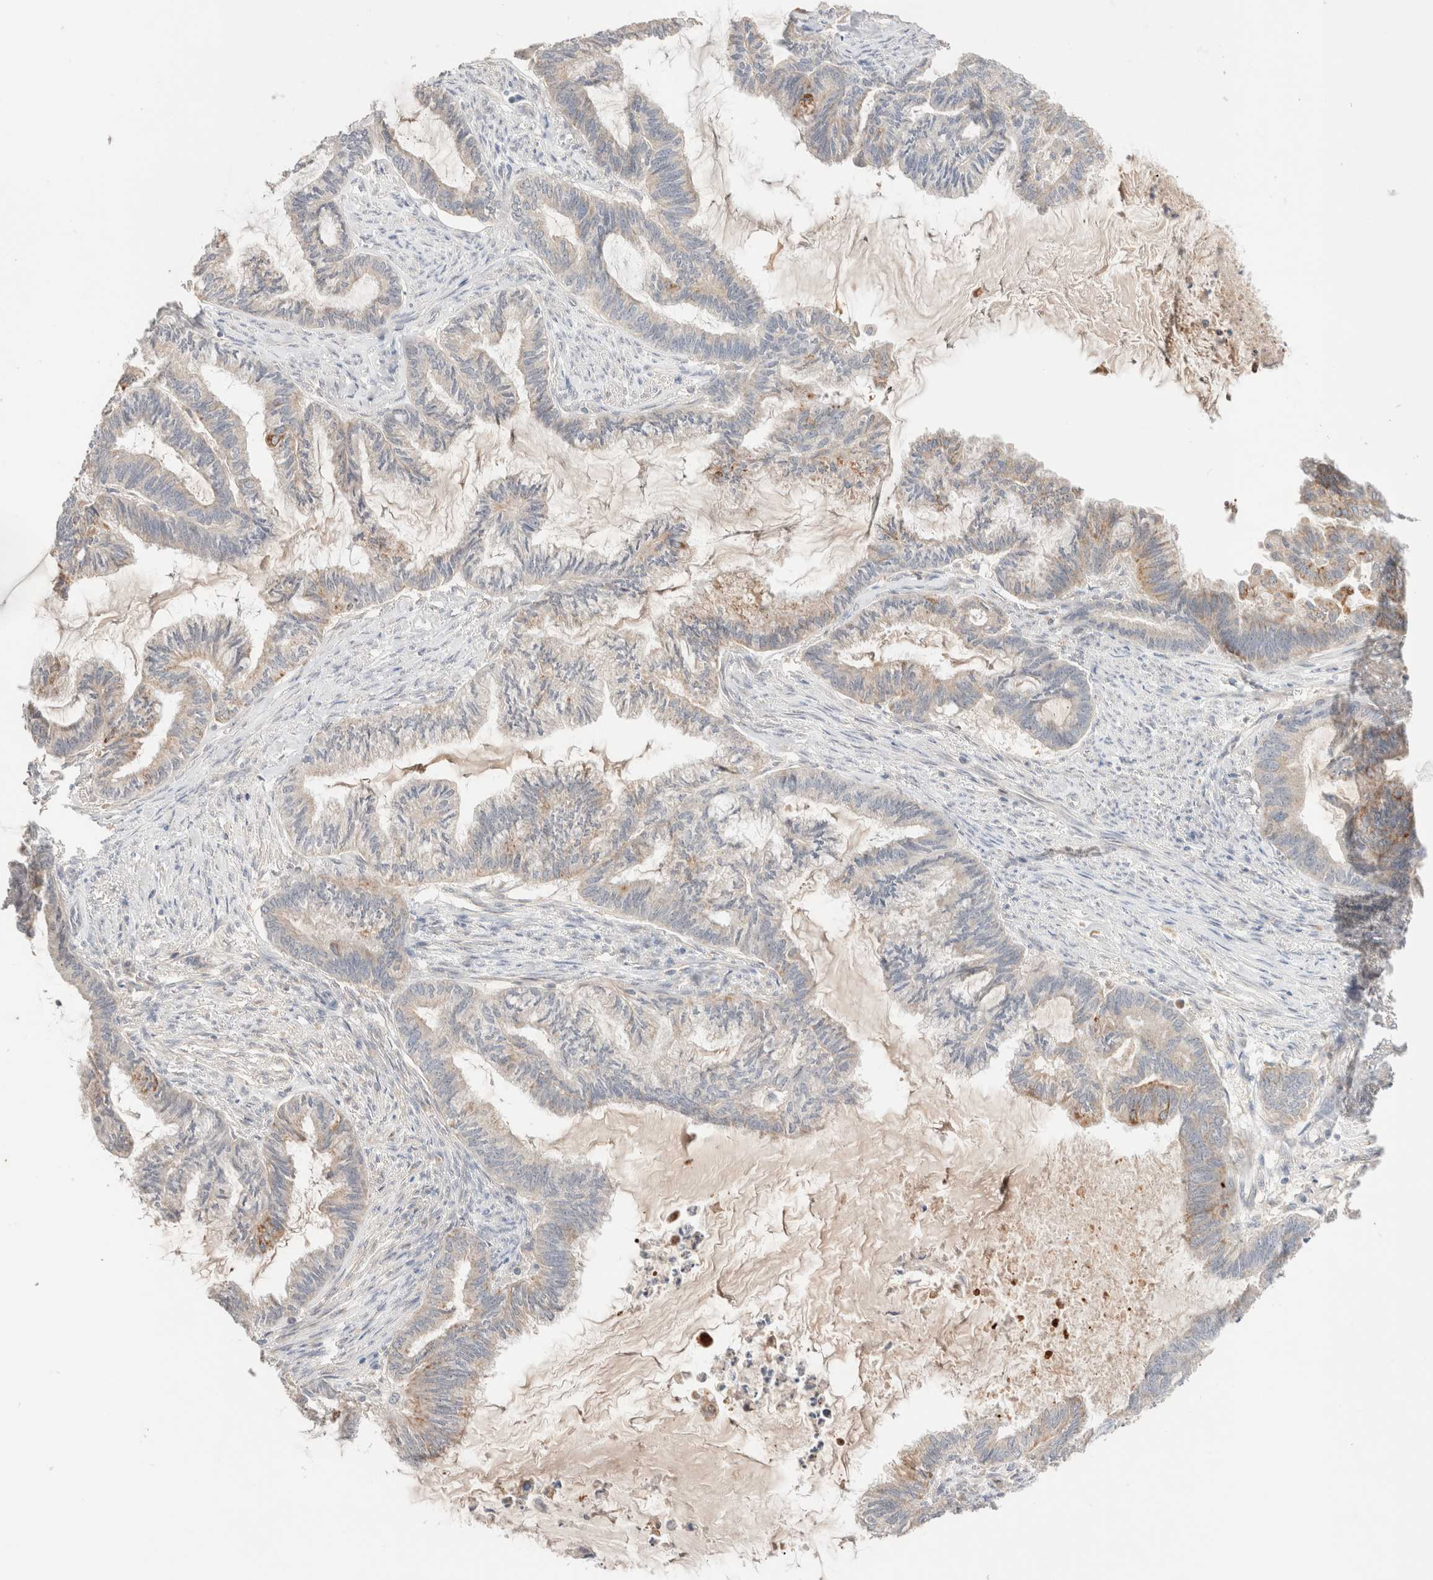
{"staining": {"intensity": "moderate", "quantity": "25%-75%", "location": "cytoplasmic/membranous"}, "tissue": "endometrial cancer", "cell_type": "Tumor cells", "image_type": "cancer", "snomed": [{"axis": "morphology", "description": "Adenocarcinoma, NOS"}, {"axis": "topography", "description": "Endometrium"}], "caption": "Immunohistochemistry (IHC) of endometrial cancer (adenocarcinoma) exhibits medium levels of moderate cytoplasmic/membranous positivity in about 25%-75% of tumor cells.", "gene": "TRIM41", "patient": {"sex": "female", "age": 86}}